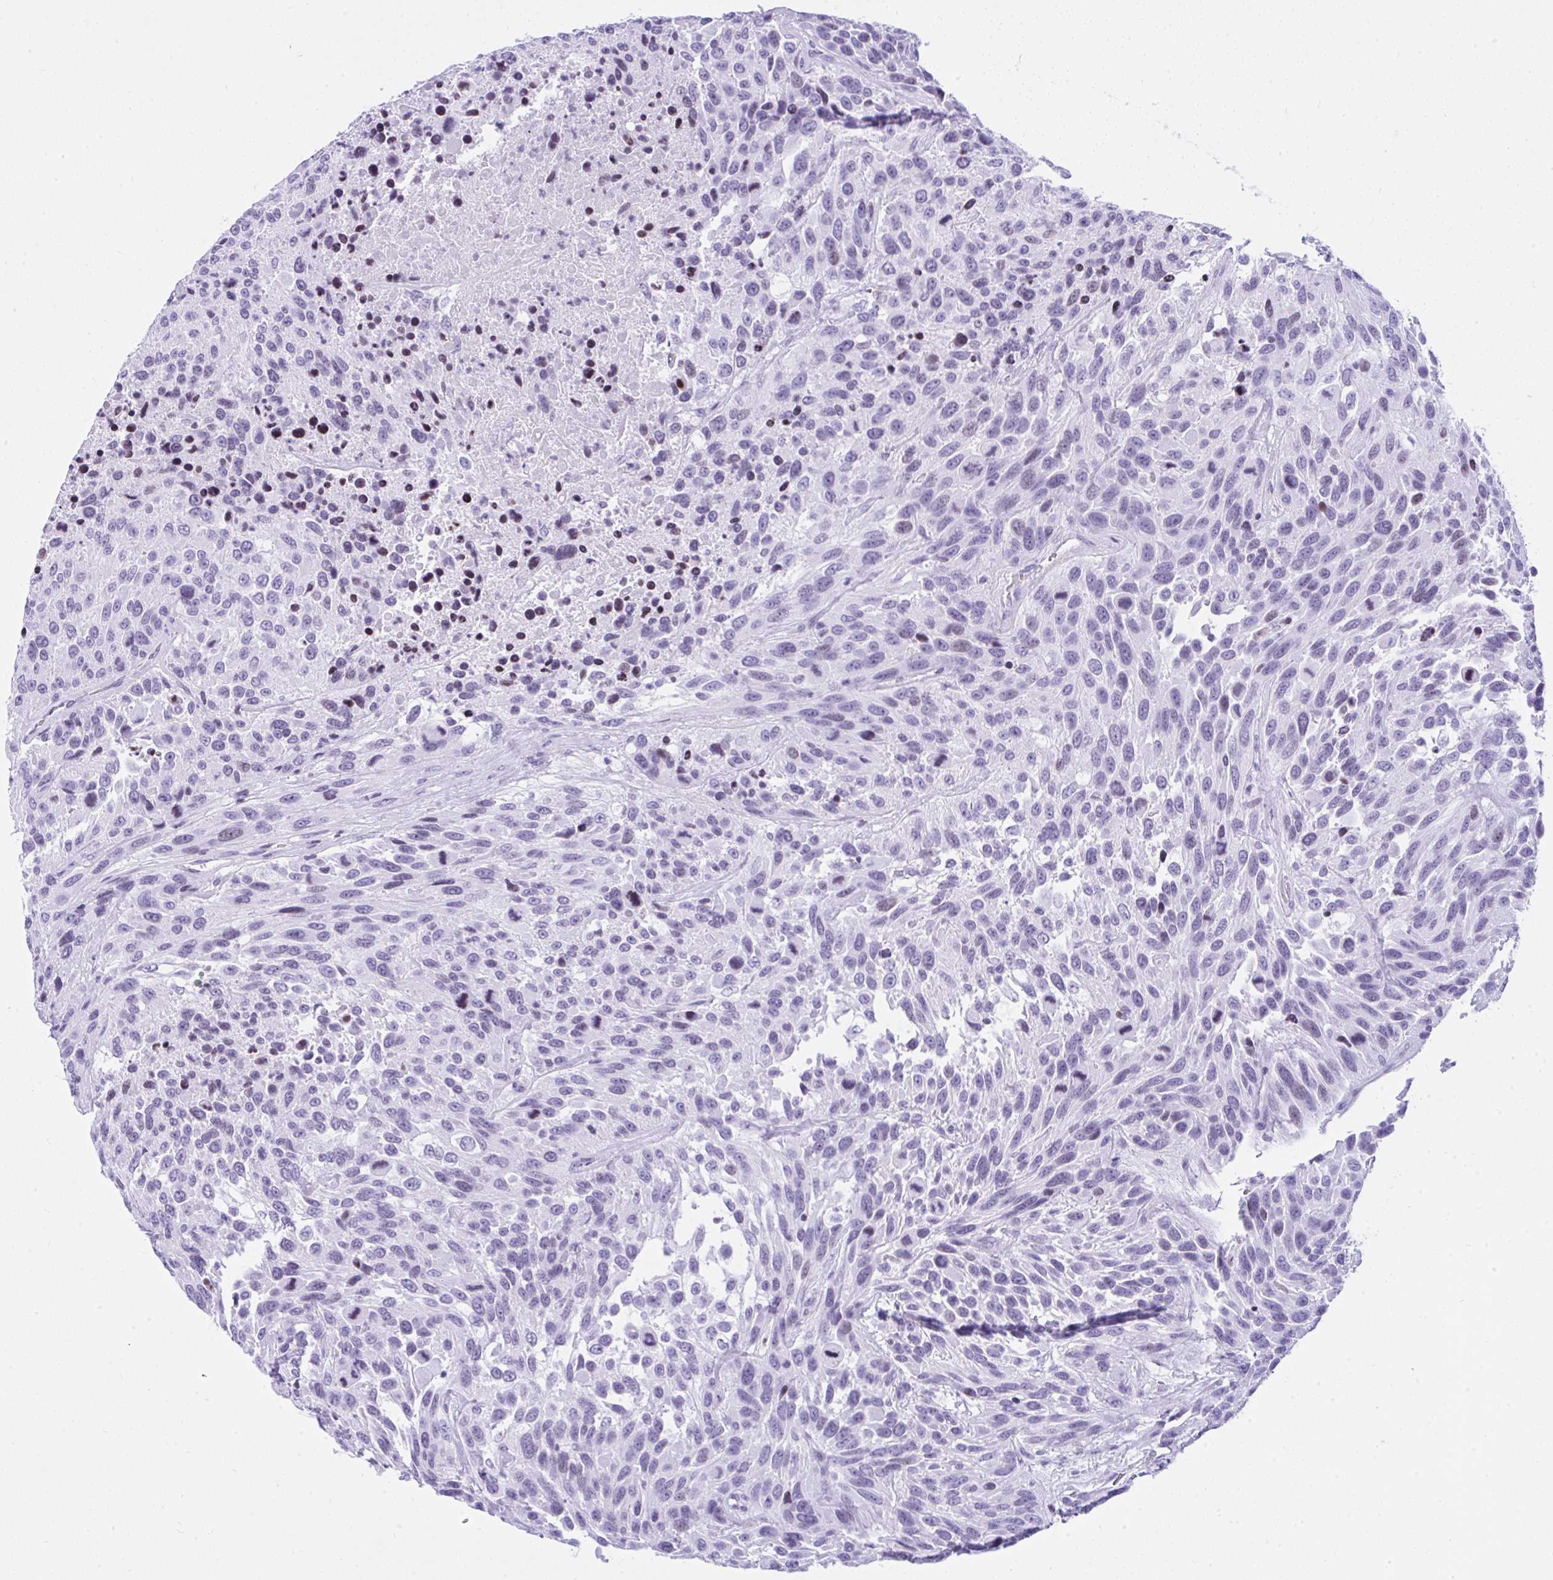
{"staining": {"intensity": "negative", "quantity": "none", "location": "none"}, "tissue": "urothelial cancer", "cell_type": "Tumor cells", "image_type": "cancer", "snomed": [{"axis": "morphology", "description": "Urothelial carcinoma, High grade"}, {"axis": "topography", "description": "Urinary bladder"}], "caption": "Human urothelial carcinoma (high-grade) stained for a protein using IHC displays no staining in tumor cells.", "gene": "KRT27", "patient": {"sex": "female", "age": 70}}